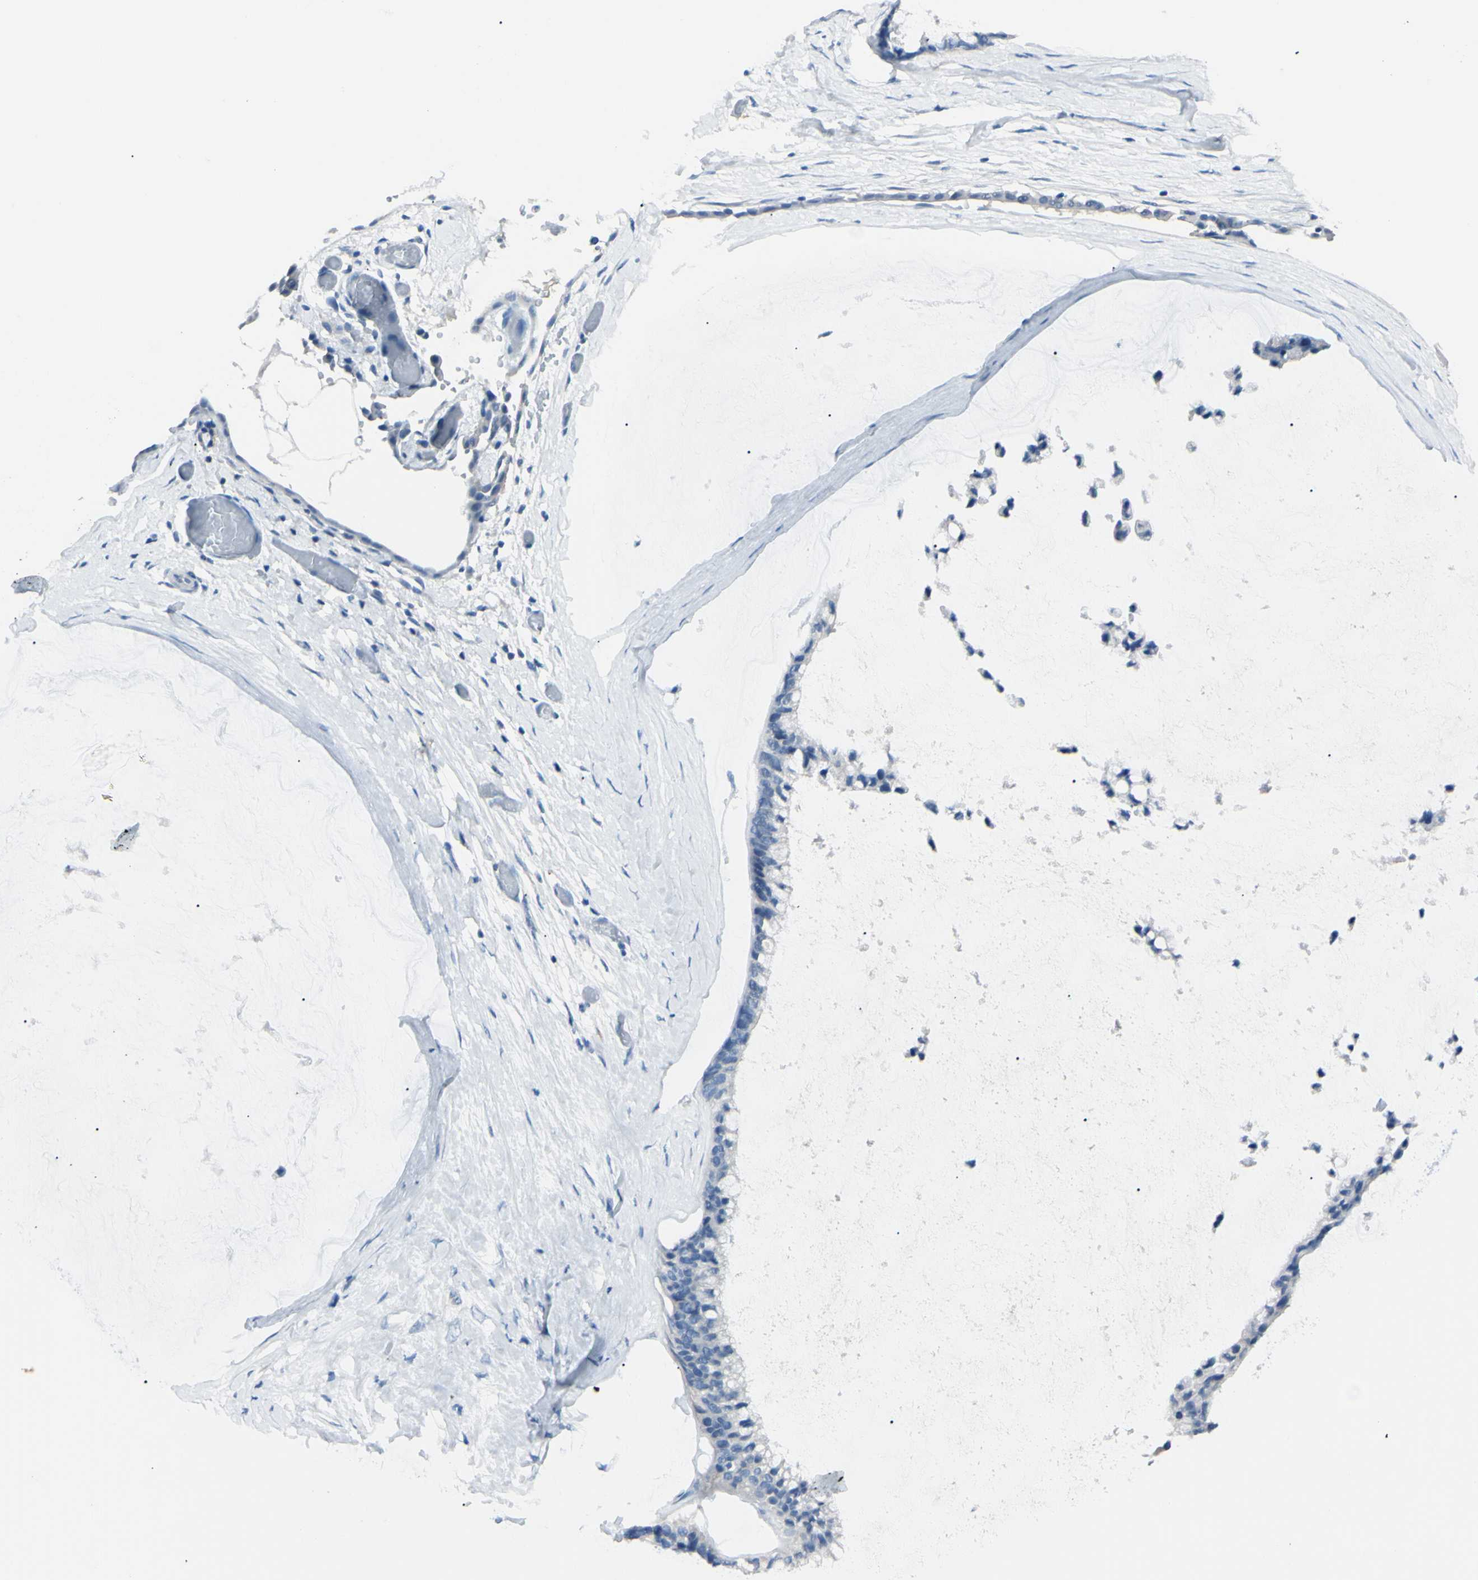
{"staining": {"intensity": "negative", "quantity": "none", "location": "none"}, "tissue": "ovarian cancer", "cell_type": "Tumor cells", "image_type": "cancer", "snomed": [{"axis": "morphology", "description": "Cystadenocarcinoma, mucinous, NOS"}, {"axis": "topography", "description": "Ovary"}], "caption": "Immunohistochemistry of human ovarian cancer displays no positivity in tumor cells.", "gene": "FOLH1", "patient": {"sex": "female", "age": 39}}